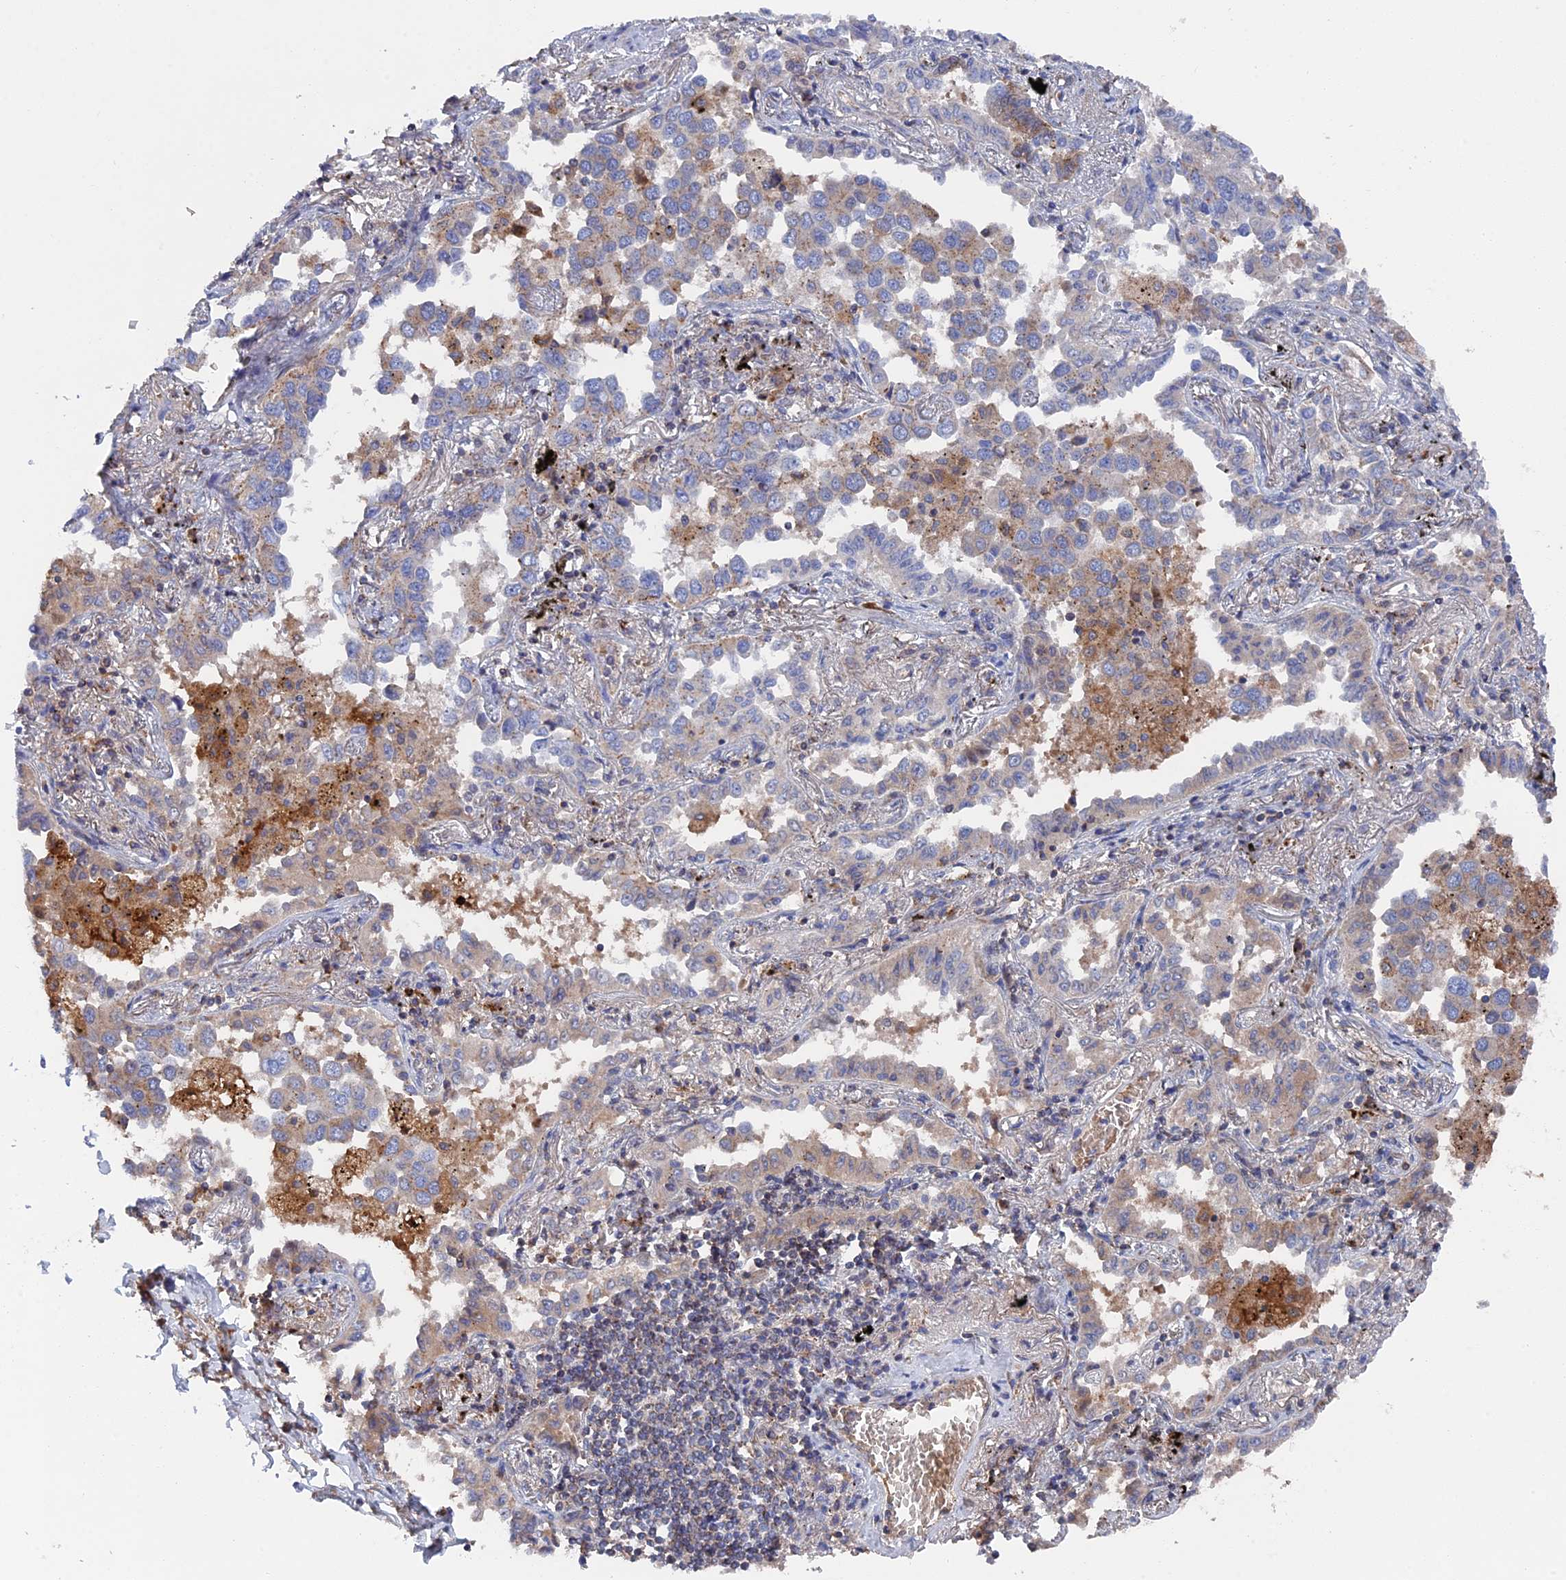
{"staining": {"intensity": "weak", "quantity": "<25%", "location": "cytoplasmic/membranous"}, "tissue": "lung cancer", "cell_type": "Tumor cells", "image_type": "cancer", "snomed": [{"axis": "morphology", "description": "Adenocarcinoma, NOS"}, {"axis": "topography", "description": "Lung"}], "caption": "Human lung cancer stained for a protein using immunohistochemistry displays no expression in tumor cells.", "gene": "SMG9", "patient": {"sex": "male", "age": 67}}